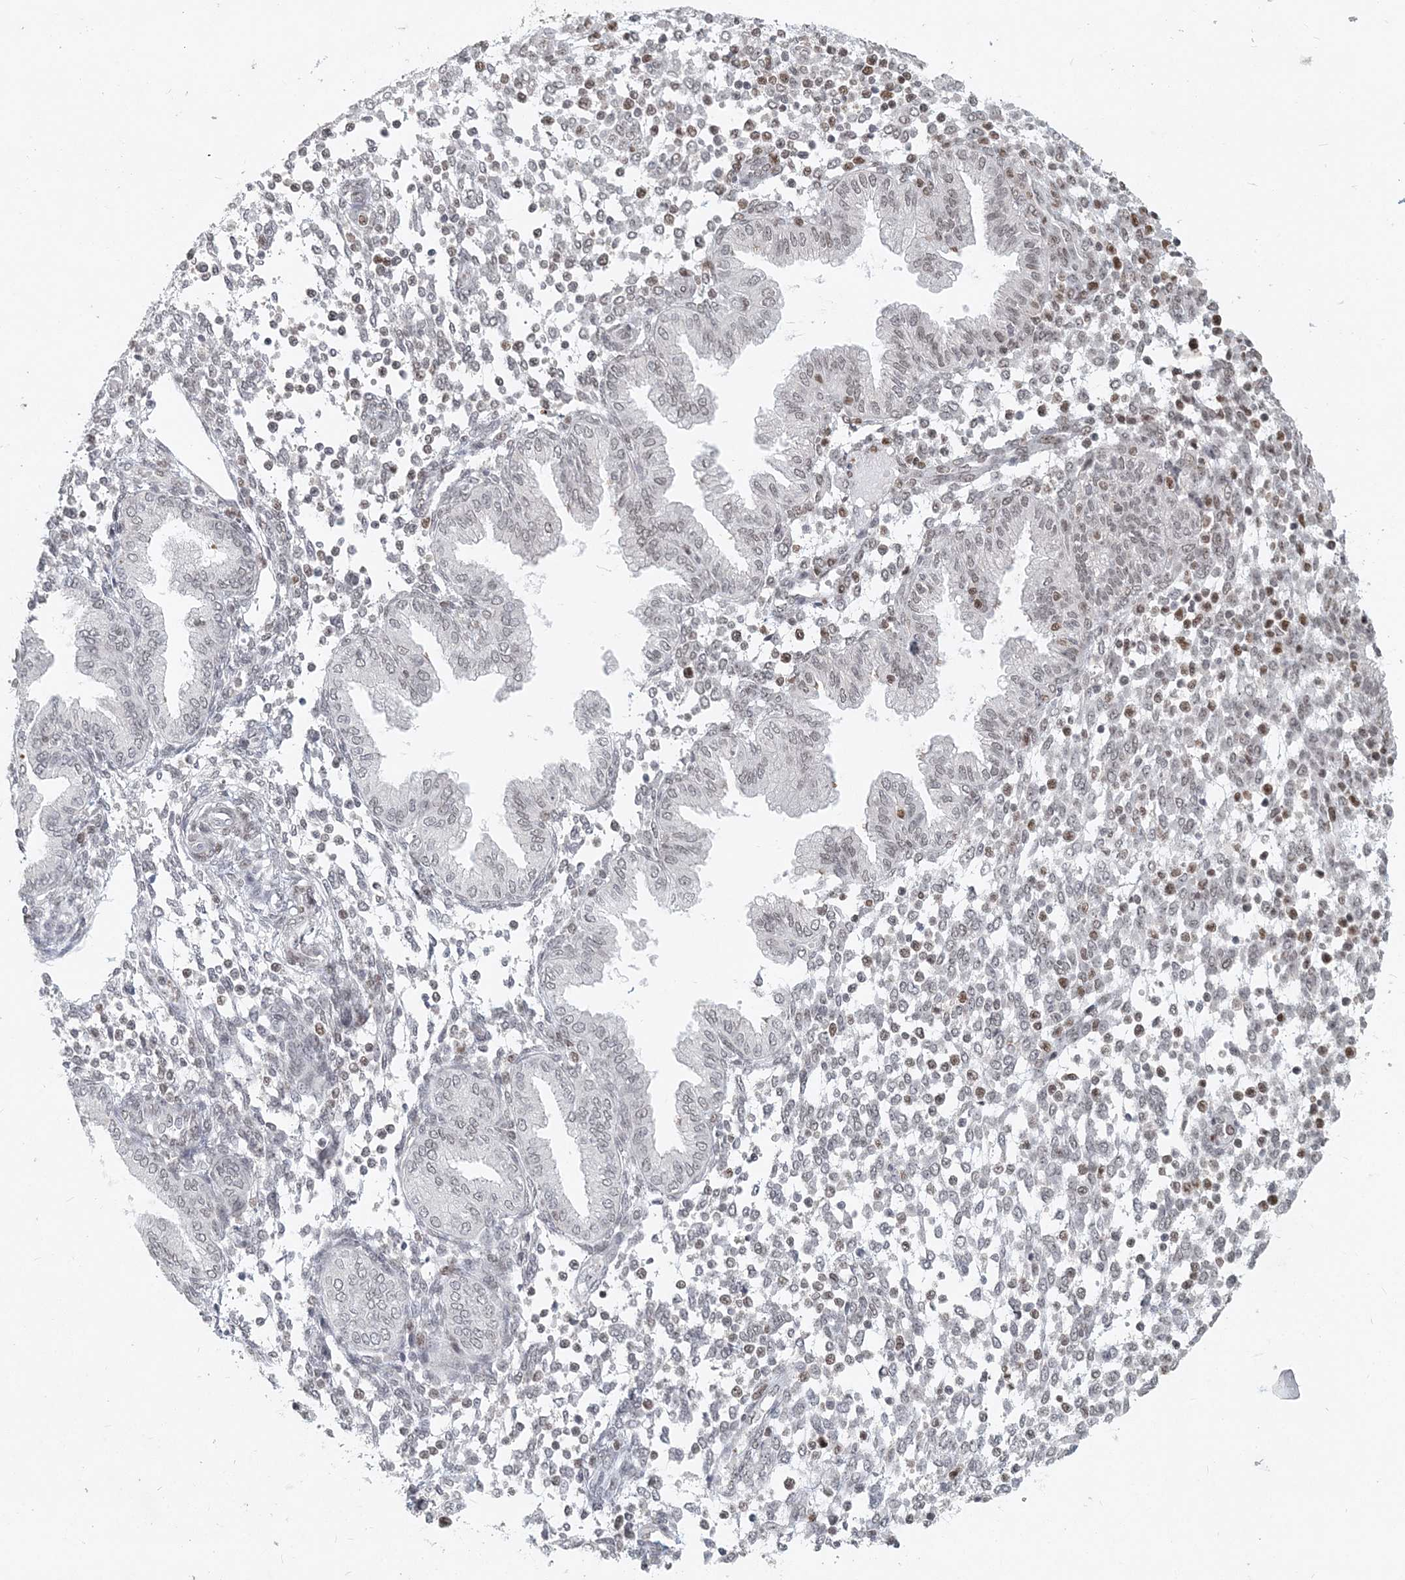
{"staining": {"intensity": "moderate", "quantity": "25%-75%", "location": "nuclear"}, "tissue": "endometrium", "cell_type": "Cells in endometrial stroma", "image_type": "normal", "snomed": [{"axis": "morphology", "description": "Normal tissue, NOS"}, {"axis": "topography", "description": "Endometrium"}], "caption": "A photomicrograph showing moderate nuclear staining in approximately 25%-75% of cells in endometrial stroma in unremarkable endometrium, as visualized by brown immunohistochemical staining.", "gene": "BAZ1B", "patient": {"sex": "female", "age": 53}}